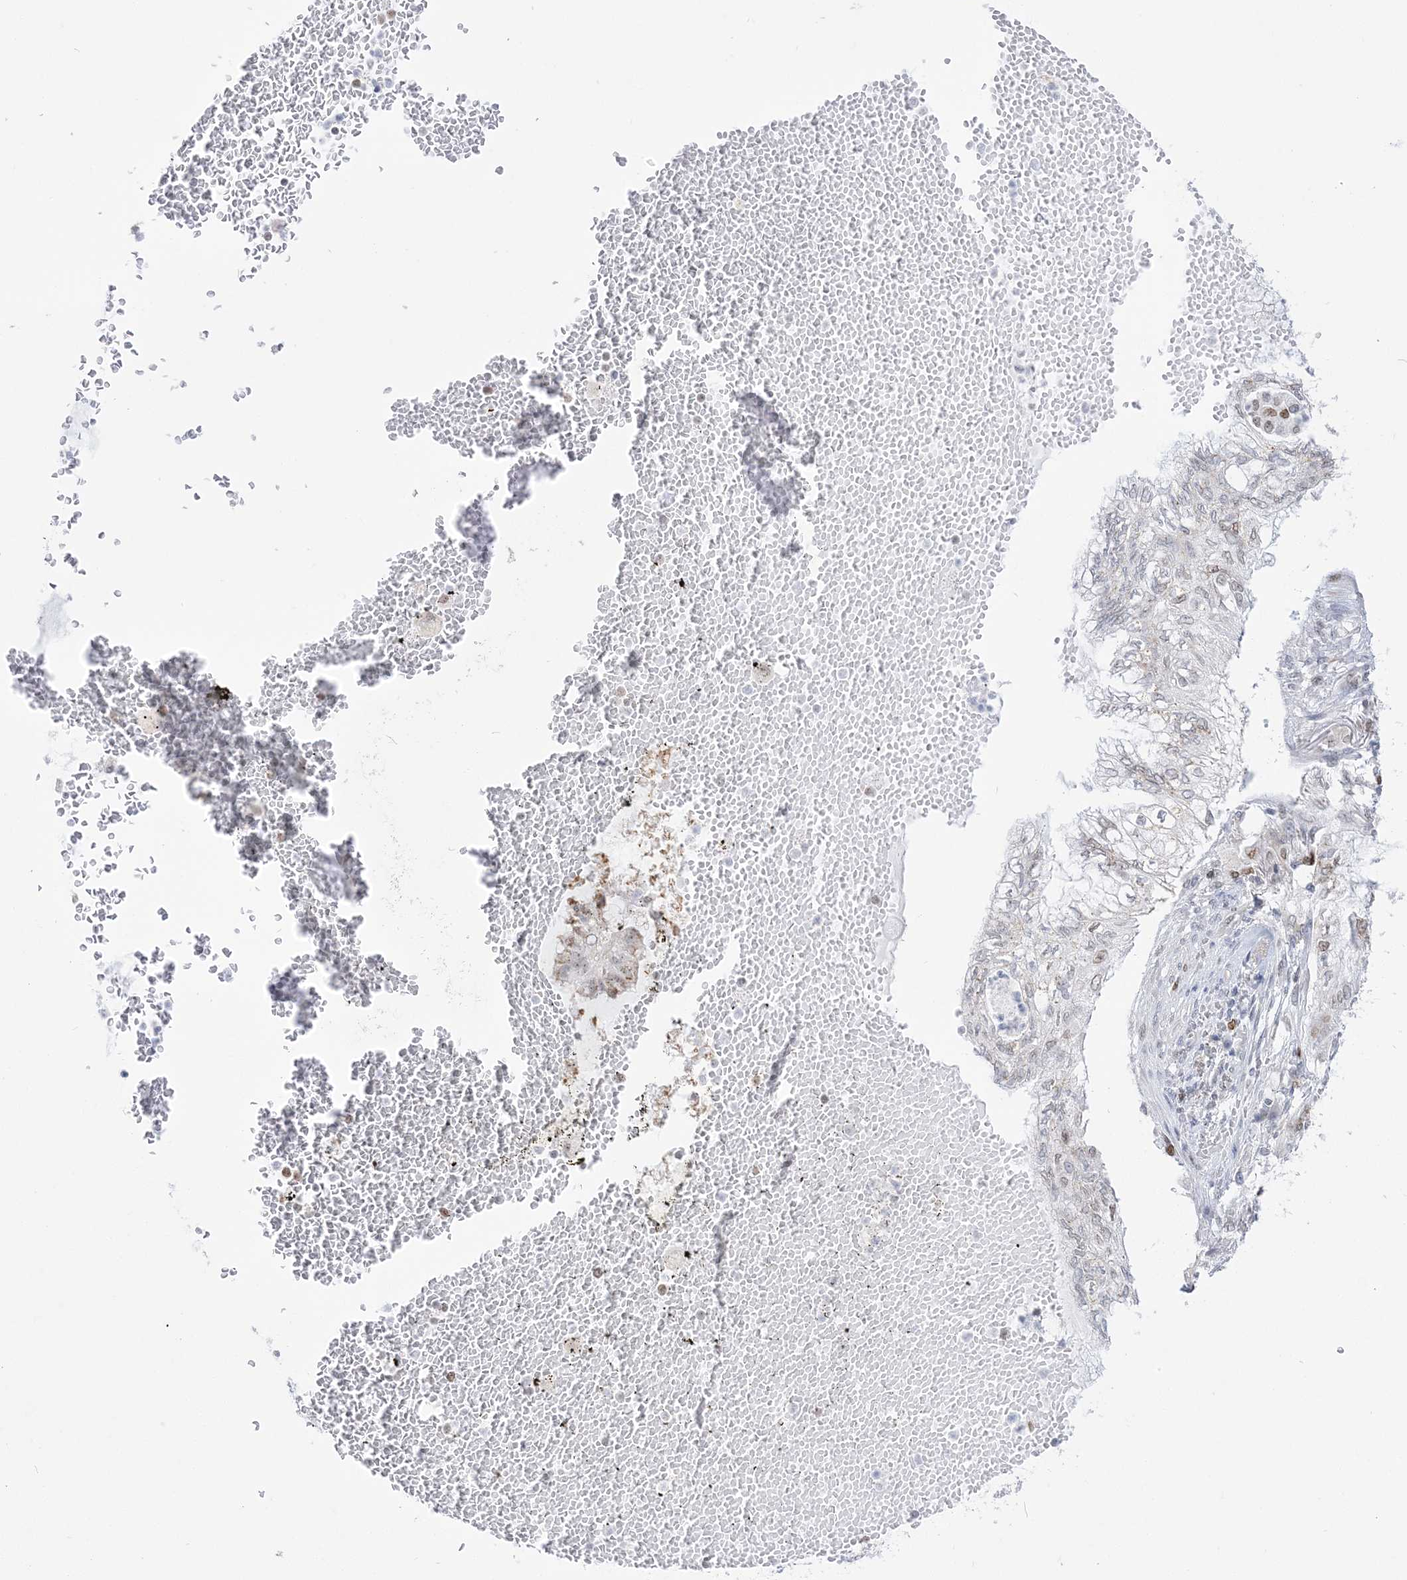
{"staining": {"intensity": "weak", "quantity": "<25%", "location": "nuclear"}, "tissue": "lung cancer", "cell_type": "Tumor cells", "image_type": "cancer", "snomed": [{"axis": "morphology", "description": "Adenocarcinoma, NOS"}, {"axis": "topography", "description": "Lung"}], "caption": "This histopathology image is of adenocarcinoma (lung) stained with immunohistochemistry (IHC) to label a protein in brown with the nuclei are counter-stained blue. There is no positivity in tumor cells. (DAB (3,3'-diaminobenzidine) immunohistochemistry (IHC) visualized using brightfield microscopy, high magnification).", "gene": "DDX21", "patient": {"sex": "female", "age": 70}}